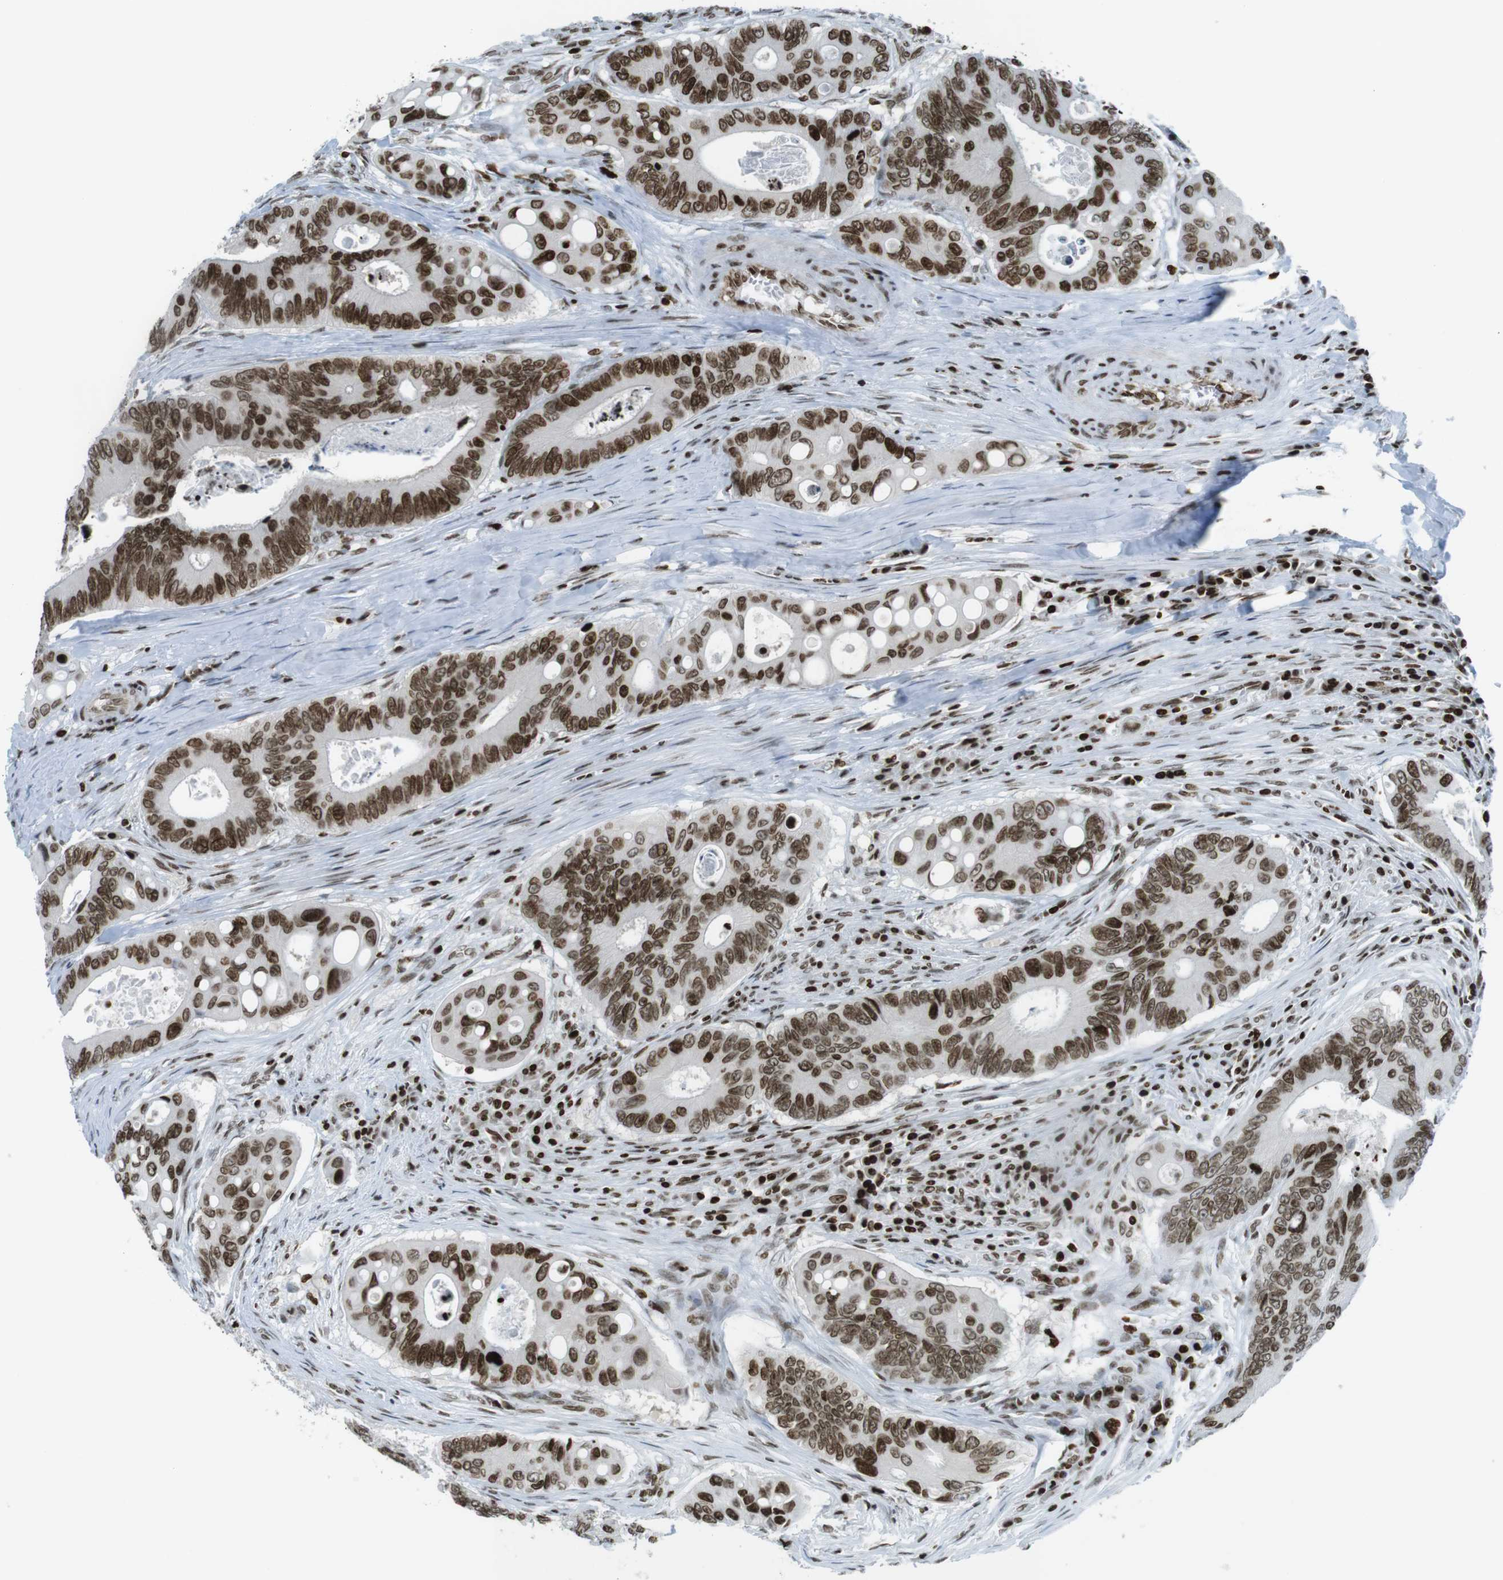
{"staining": {"intensity": "strong", "quantity": ">75%", "location": "nuclear"}, "tissue": "colorectal cancer", "cell_type": "Tumor cells", "image_type": "cancer", "snomed": [{"axis": "morphology", "description": "Inflammation, NOS"}, {"axis": "morphology", "description": "Adenocarcinoma, NOS"}, {"axis": "topography", "description": "Colon"}], "caption": "This image demonstrates immunohistochemistry (IHC) staining of colorectal adenocarcinoma, with high strong nuclear positivity in approximately >75% of tumor cells.", "gene": "H2AC8", "patient": {"sex": "male", "age": 72}}